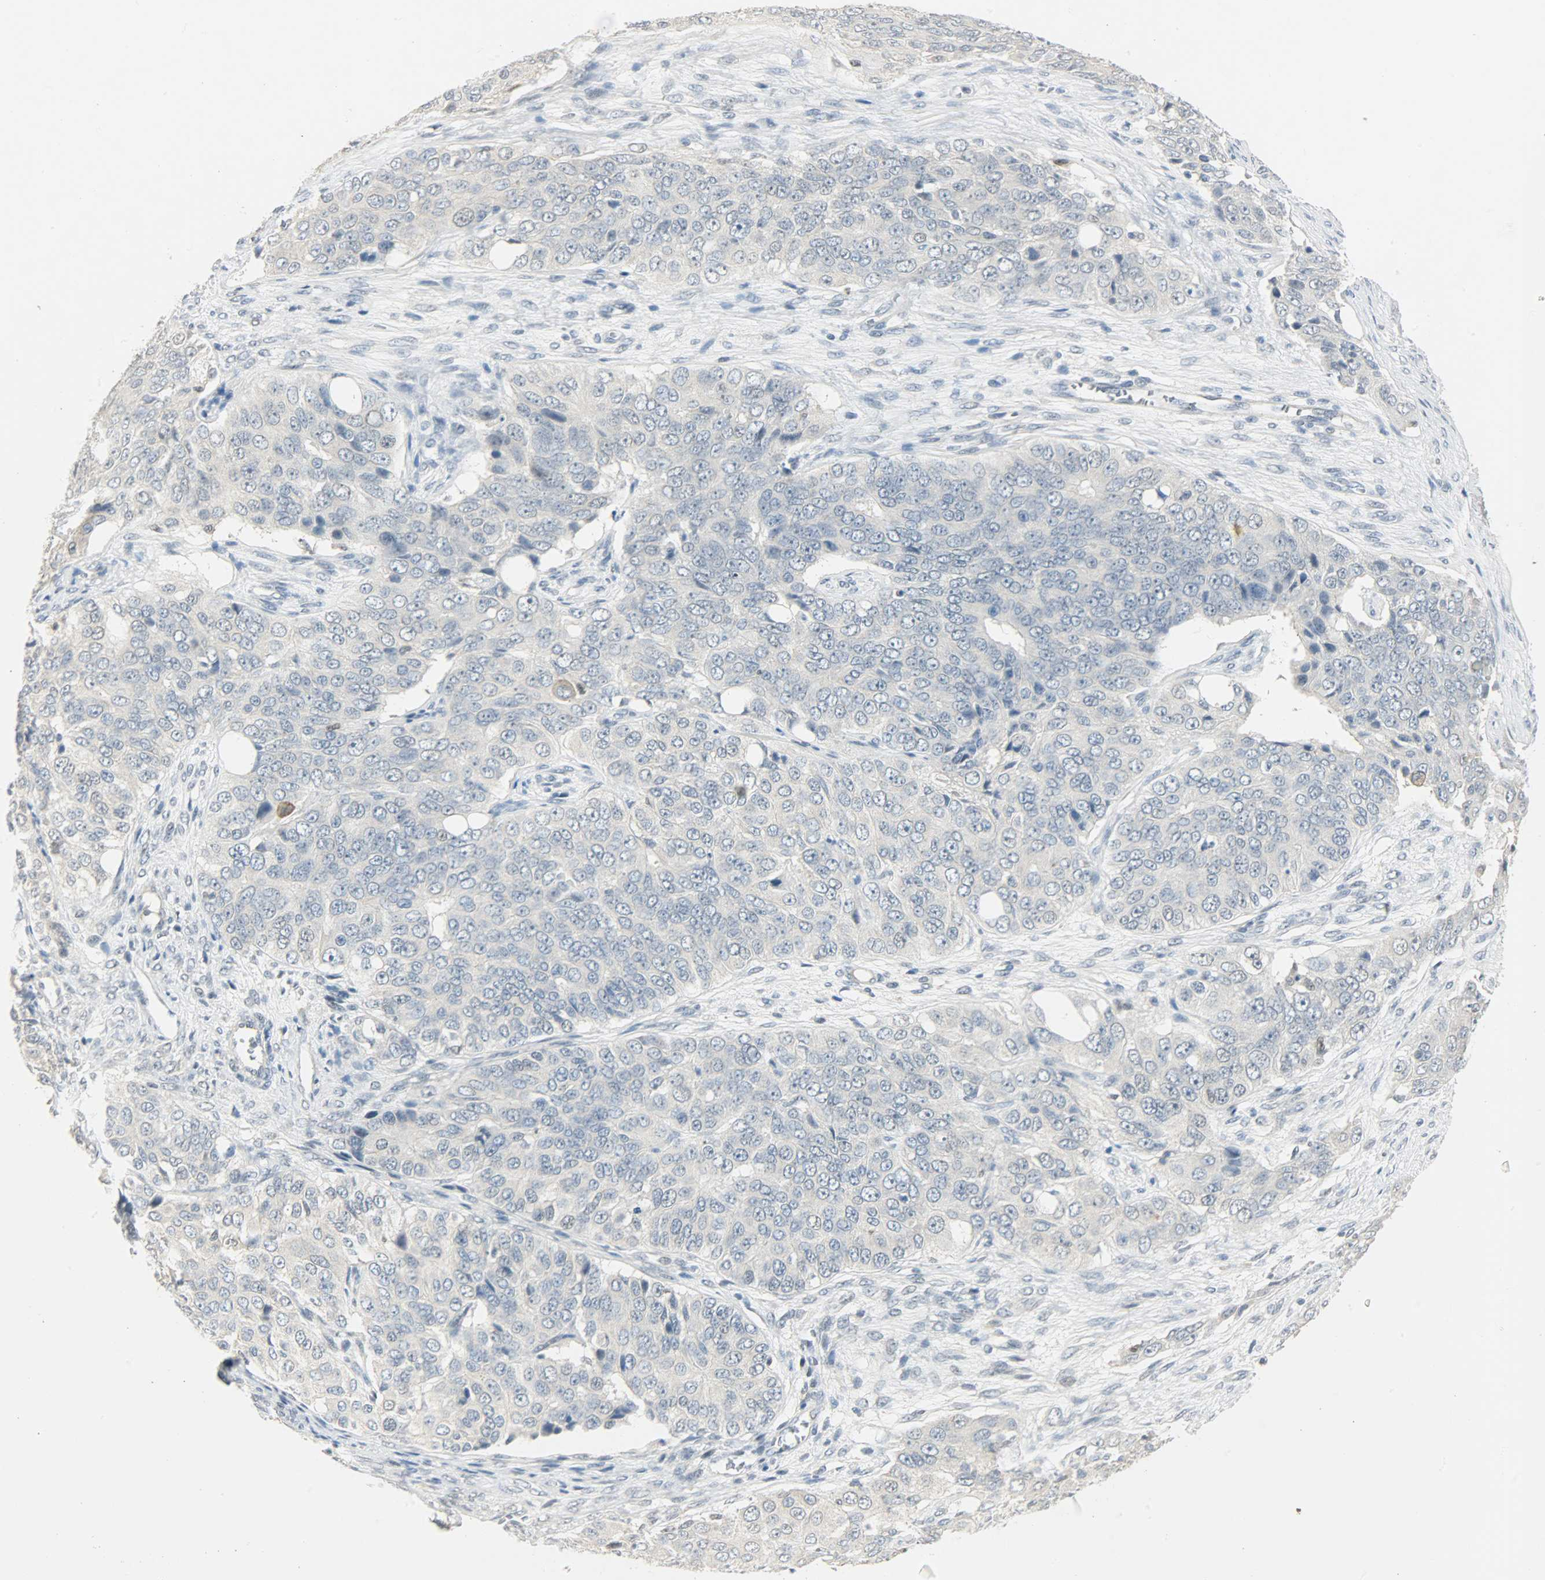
{"staining": {"intensity": "negative", "quantity": "none", "location": "none"}, "tissue": "ovarian cancer", "cell_type": "Tumor cells", "image_type": "cancer", "snomed": [{"axis": "morphology", "description": "Carcinoma, endometroid"}, {"axis": "topography", "description": "Ovary"}], "caption": "This is a histopathology image of immunohistochemistry staining of ovarian cancer (endometroid carcinoma), which shows no staining in tumor cells.", "gene": "PPARG", "patient": {"sex": "female", "age": 51}}